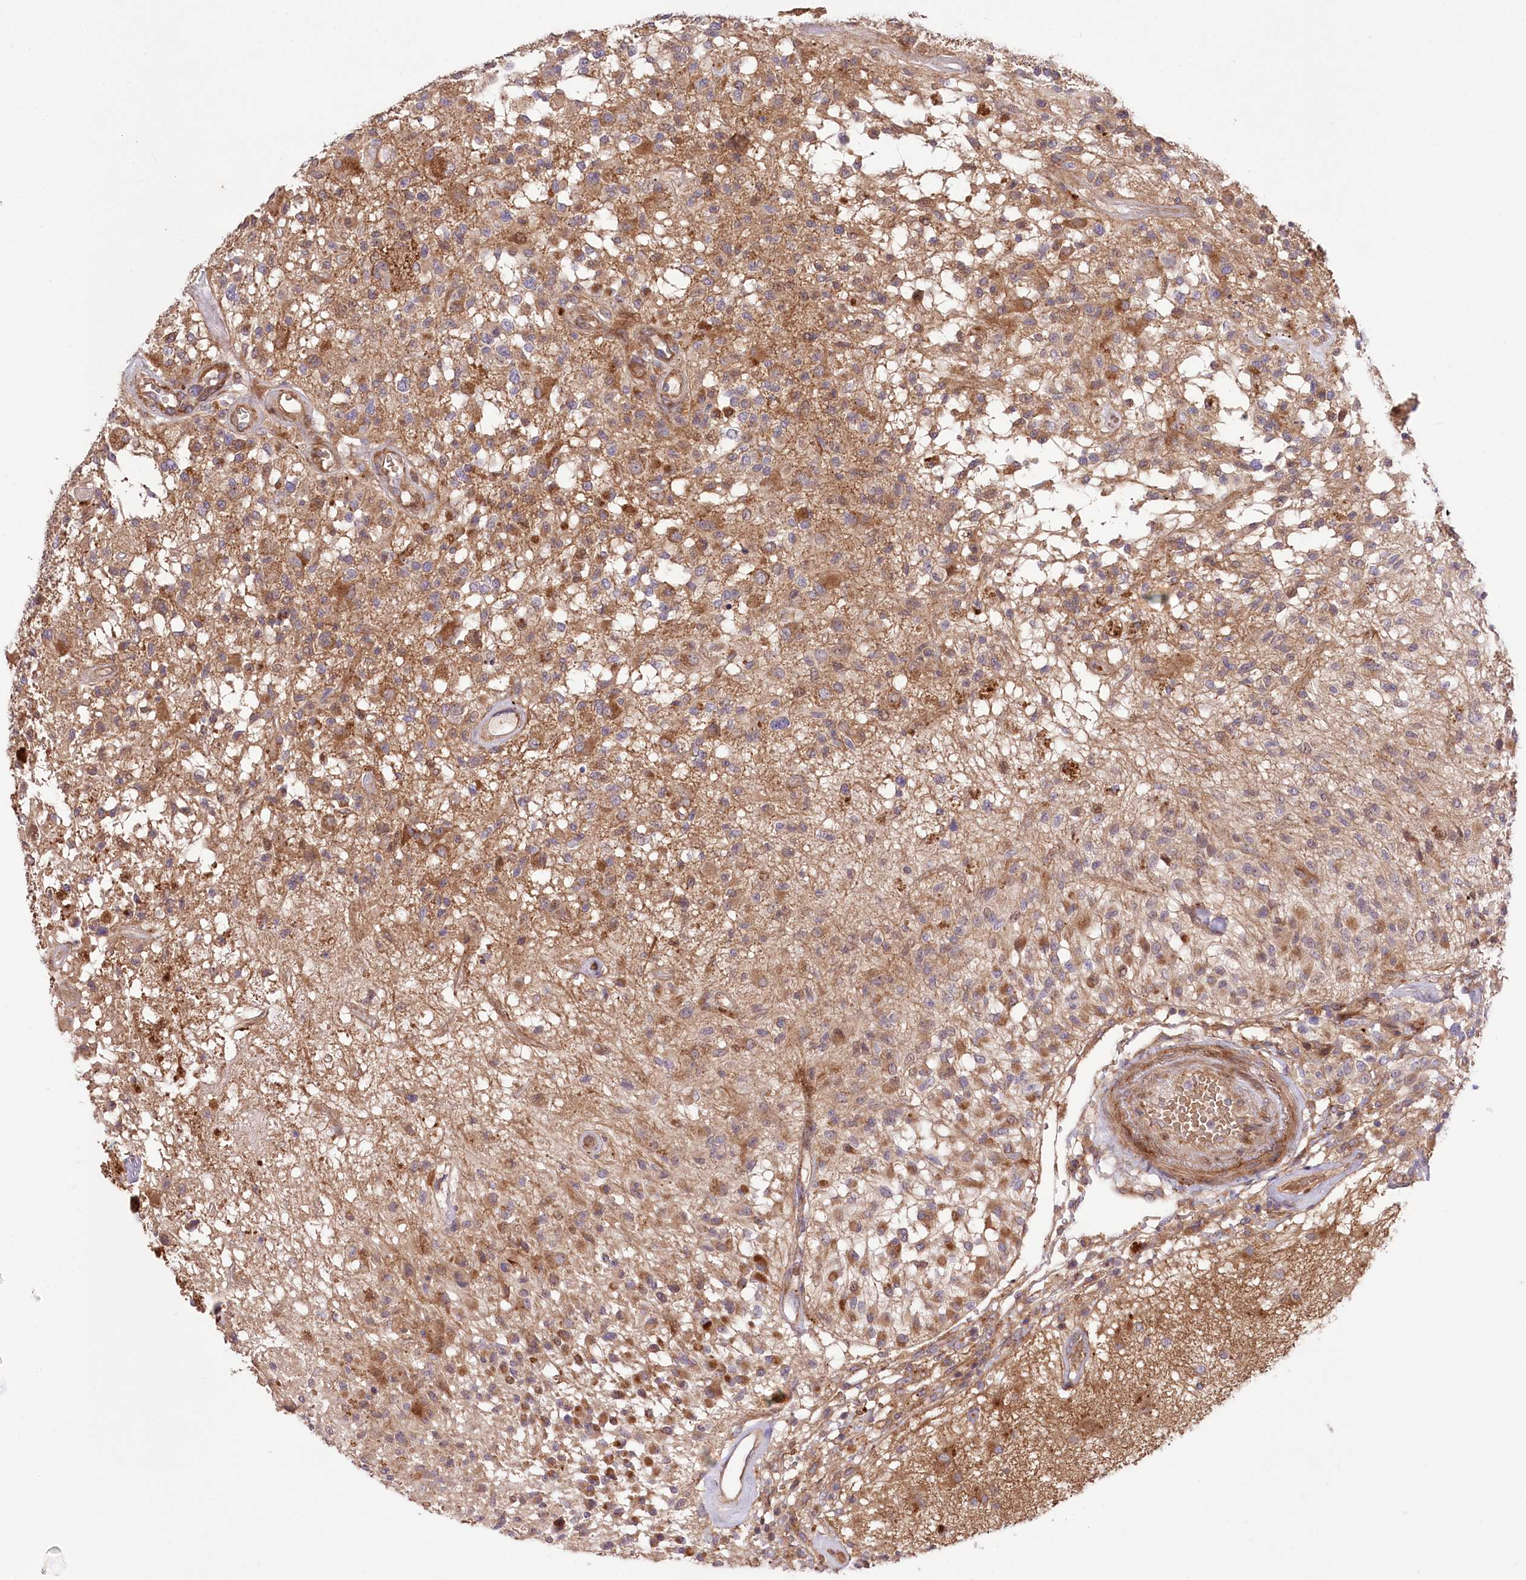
{"staining": {"intensity": "moderate", "quantity": ">75%", "location": "cytoplasmic/membranous"}, "tissue": "glioma", "cell_type": "Tumor cells", "image_type": "cancer", "snomed": [{"axis": "morphology", "description": "Glioma, malignant, High grade"}, {"axis": "morphology", "description": "Glioblastoma, NOS"}, {"axis": "topography", "description": "Brain"}], "caption": "Human glioblastoma stained with a protein marker demonstrates moderate staining in tumor cells.", "gene": "TRUB1", "patient": {"sex": "male", "age": 60}}